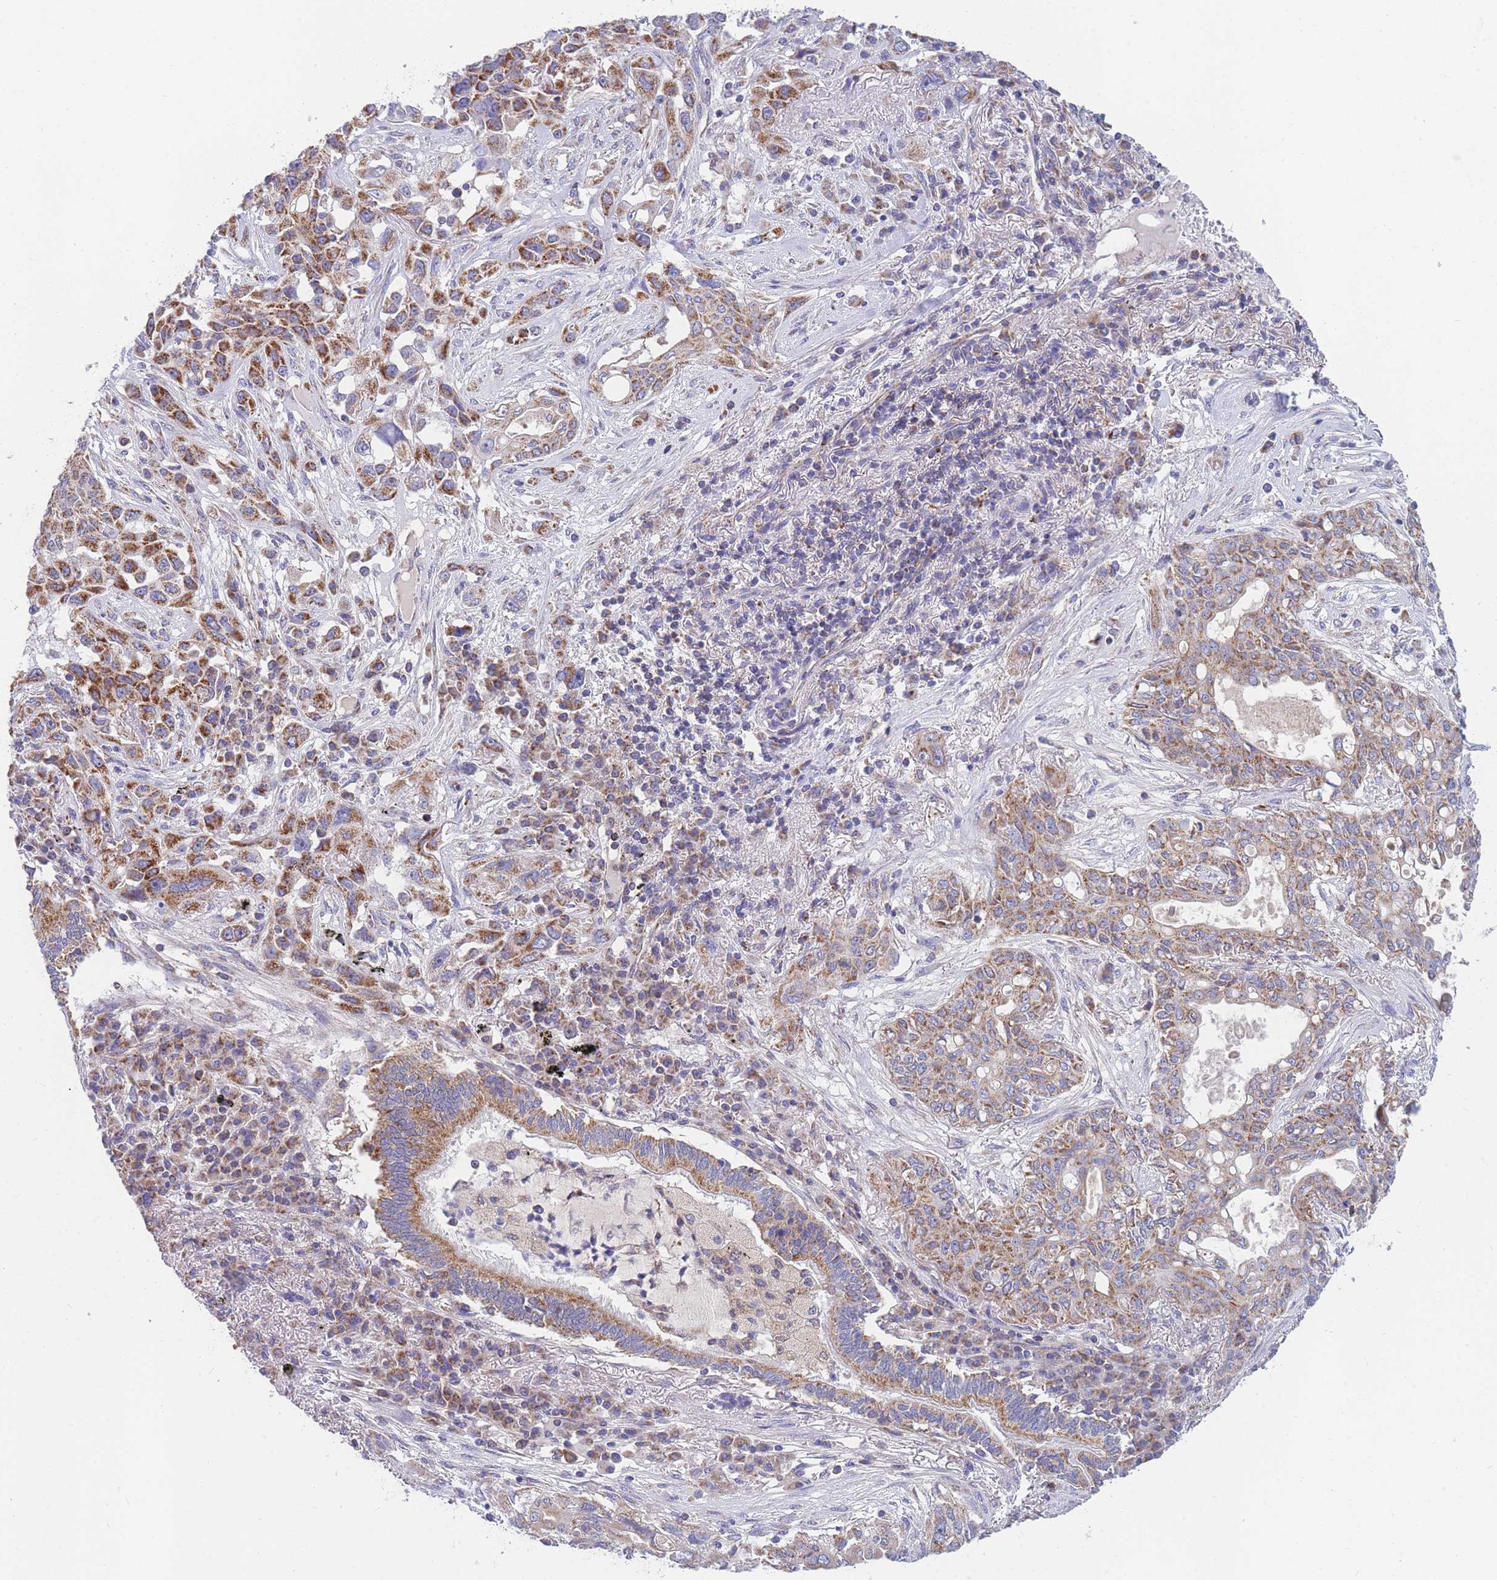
{"staining": {"intensity": "moderate", "quantity": "25%-75%", "location": "cytoplasmic/membranous"}, "tissue": "lung cancer", "cell_type": "Tumor cells", "image_type": "cancer", "snomed": [{"axis": "morphology", "description": "Squamous cell carcinoma, NOS"}, {"axis": "topography", "description": "Lung"}], "caption": "Protein staining of lung cancer tissue shows moderate cytoplasmic/membranous expression in about 25%-75% of tumor cells. The staining was performed using DAB (3,3'-diaminobenzidine), with brown indicating positive protein expression. Nuclei are stained blue with hematoxylin.", "gene": "MRPS11", "patient": {"sex": "female", "age": 70}}